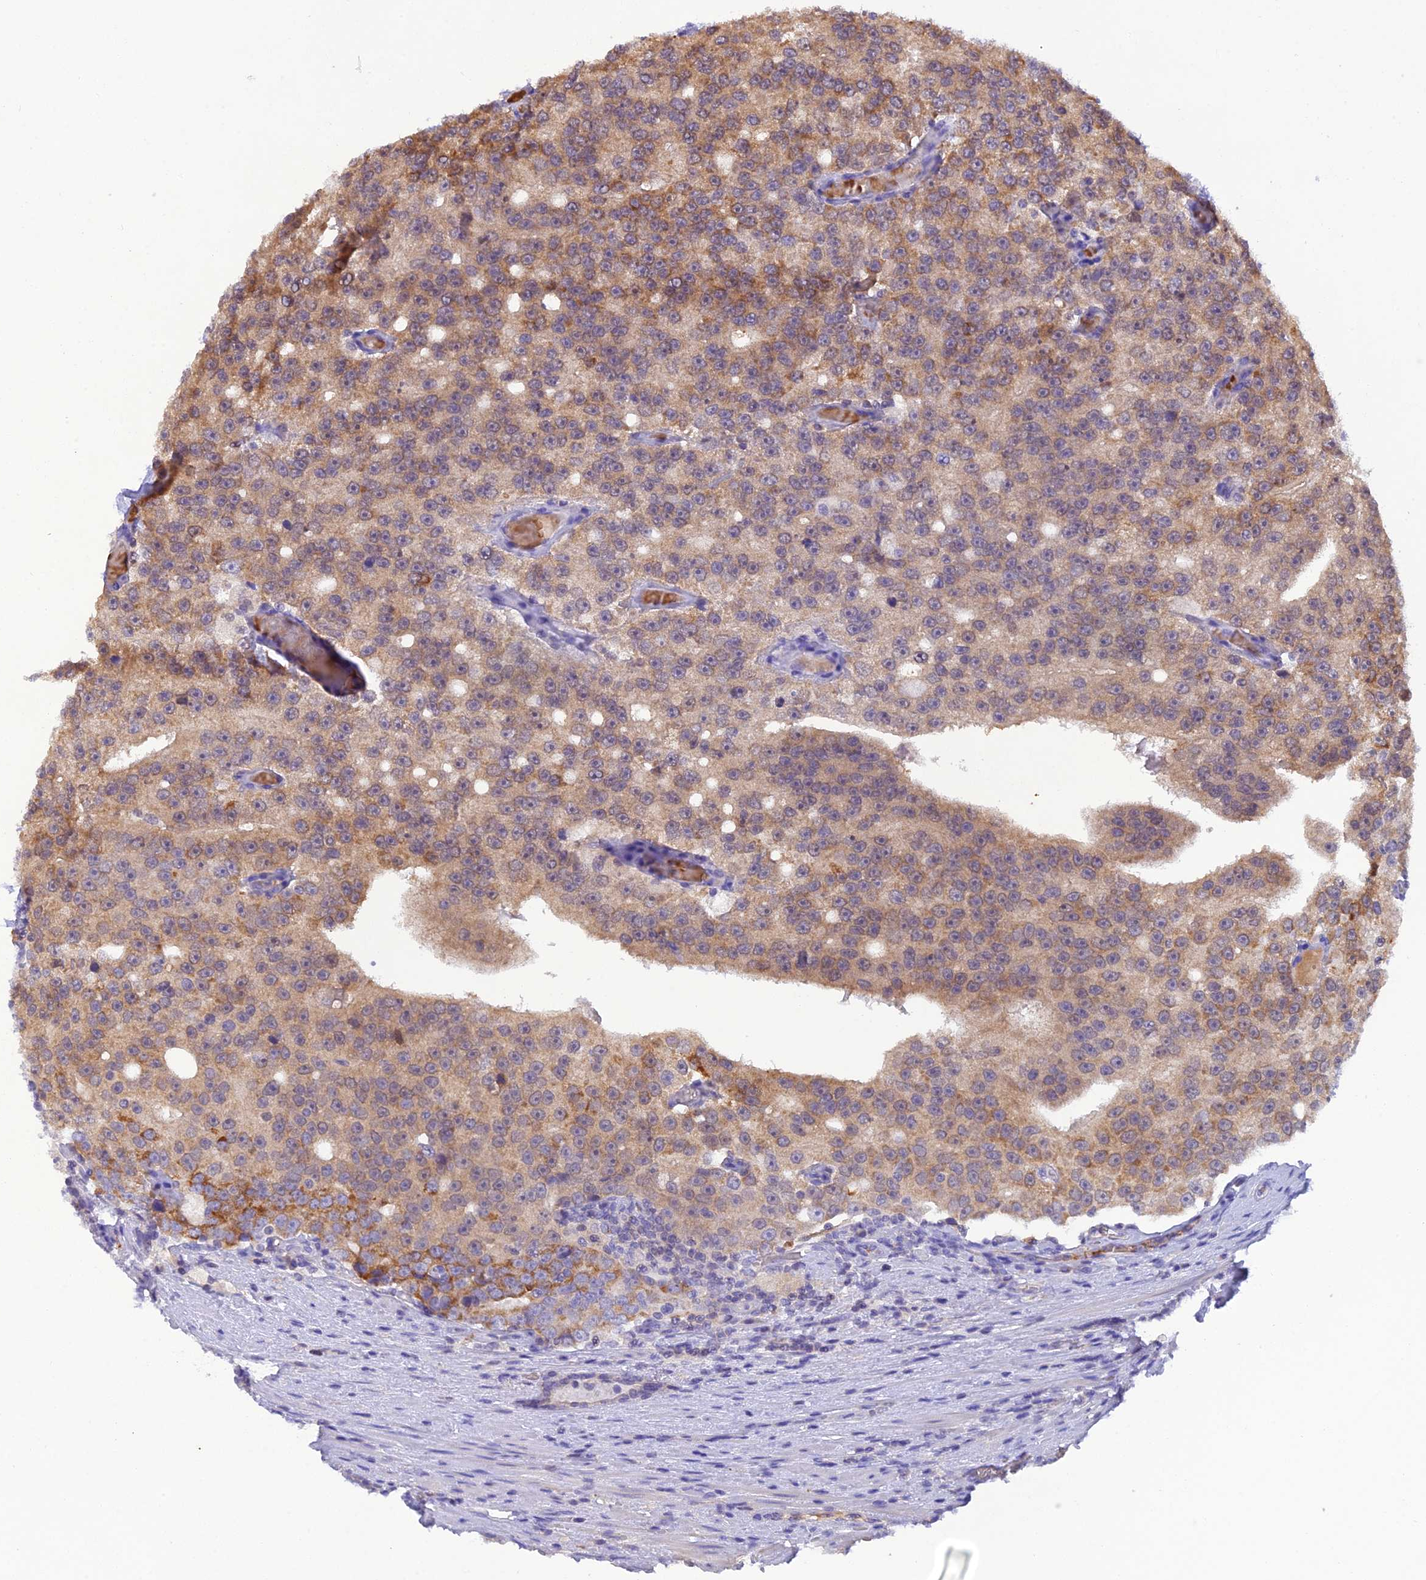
{"staining": {"intensity": "moderate", "quantity": ">75%", "location": "cytoplasmic/membranous"}, "tissue": "prostate cancer", "cell_type": "Tumor cells", "image_type": "cancer", "snomed": [{"axis": "morphology", "description": "Adenocarcinoma, High grade"}, {"axis": "topography", "description": "Prostate"}], "caption": "A histopathology image showing moderate cytoplasmic/membranous positivity in about >75% of tumor cells in prostate high-grade adenocarcinoma, as visualized by brown immunohistochemical staining.", "gene": "HDHD2", "patient": {"sex": "male", "age": 70}}